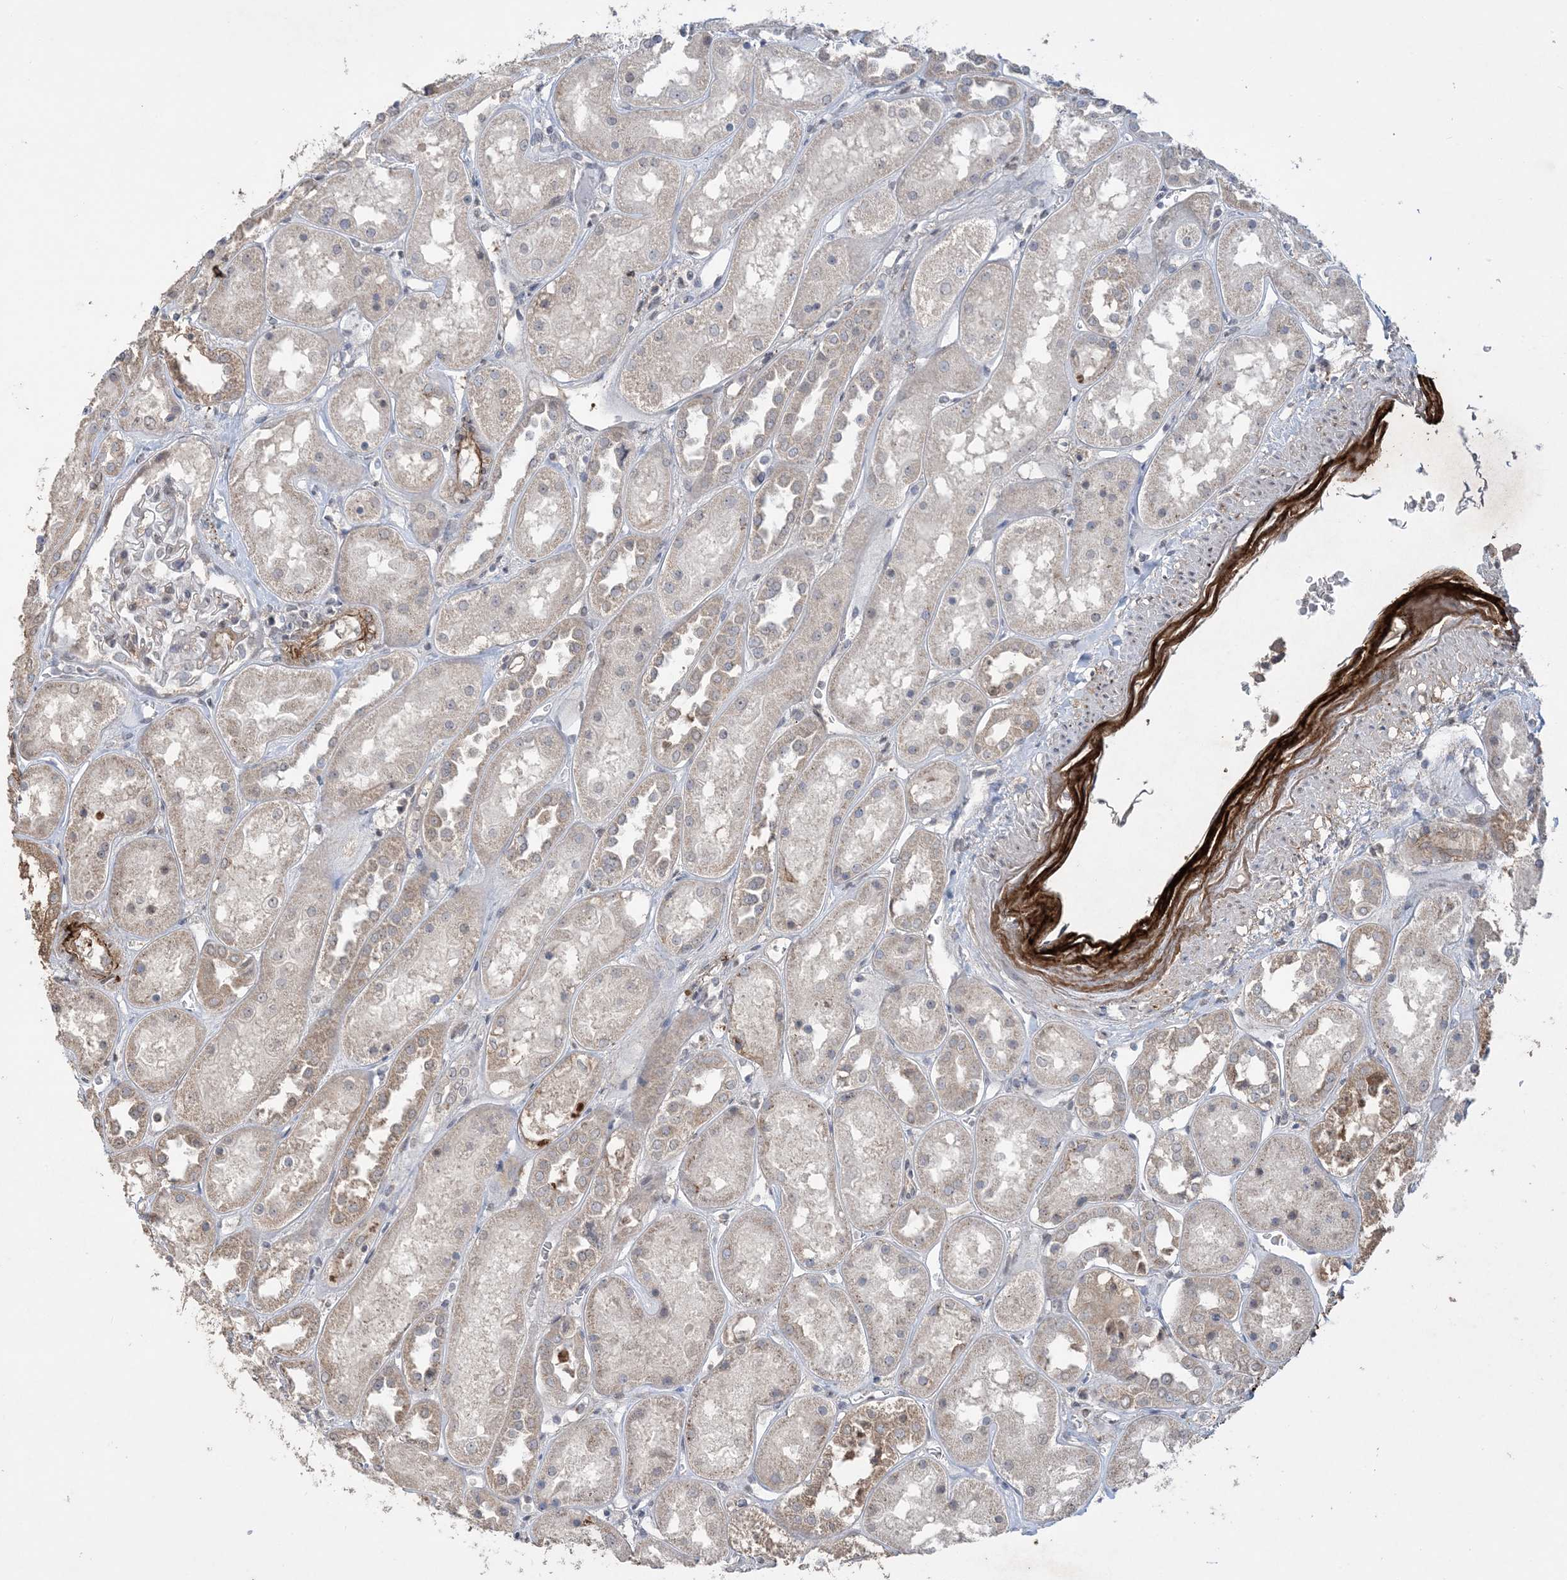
{"staining": {"intensity": "moderate", "quantity": "<25%", "location": "cytoplasmic/membranous"}, "tissue": "kidney", "cell_type": "Cells in glomeruli", "image_type": "normal", "snomed": [{"axis": "morphology", "description": "Normal tissue, NOS"}, {"axis": "topography", "description": "Kidney"}], "caption": "Immunohistochemical staining of benign kidney displays low levels of moderate cytoplasmic/membranous positivity in about <25% of cells in glomeruli. Immunohistochemistry stains the protein of interest in brown and the nuclei are stained blue.", "gene": "XRN1", "patient": {"sex": "male", "age": 70}}